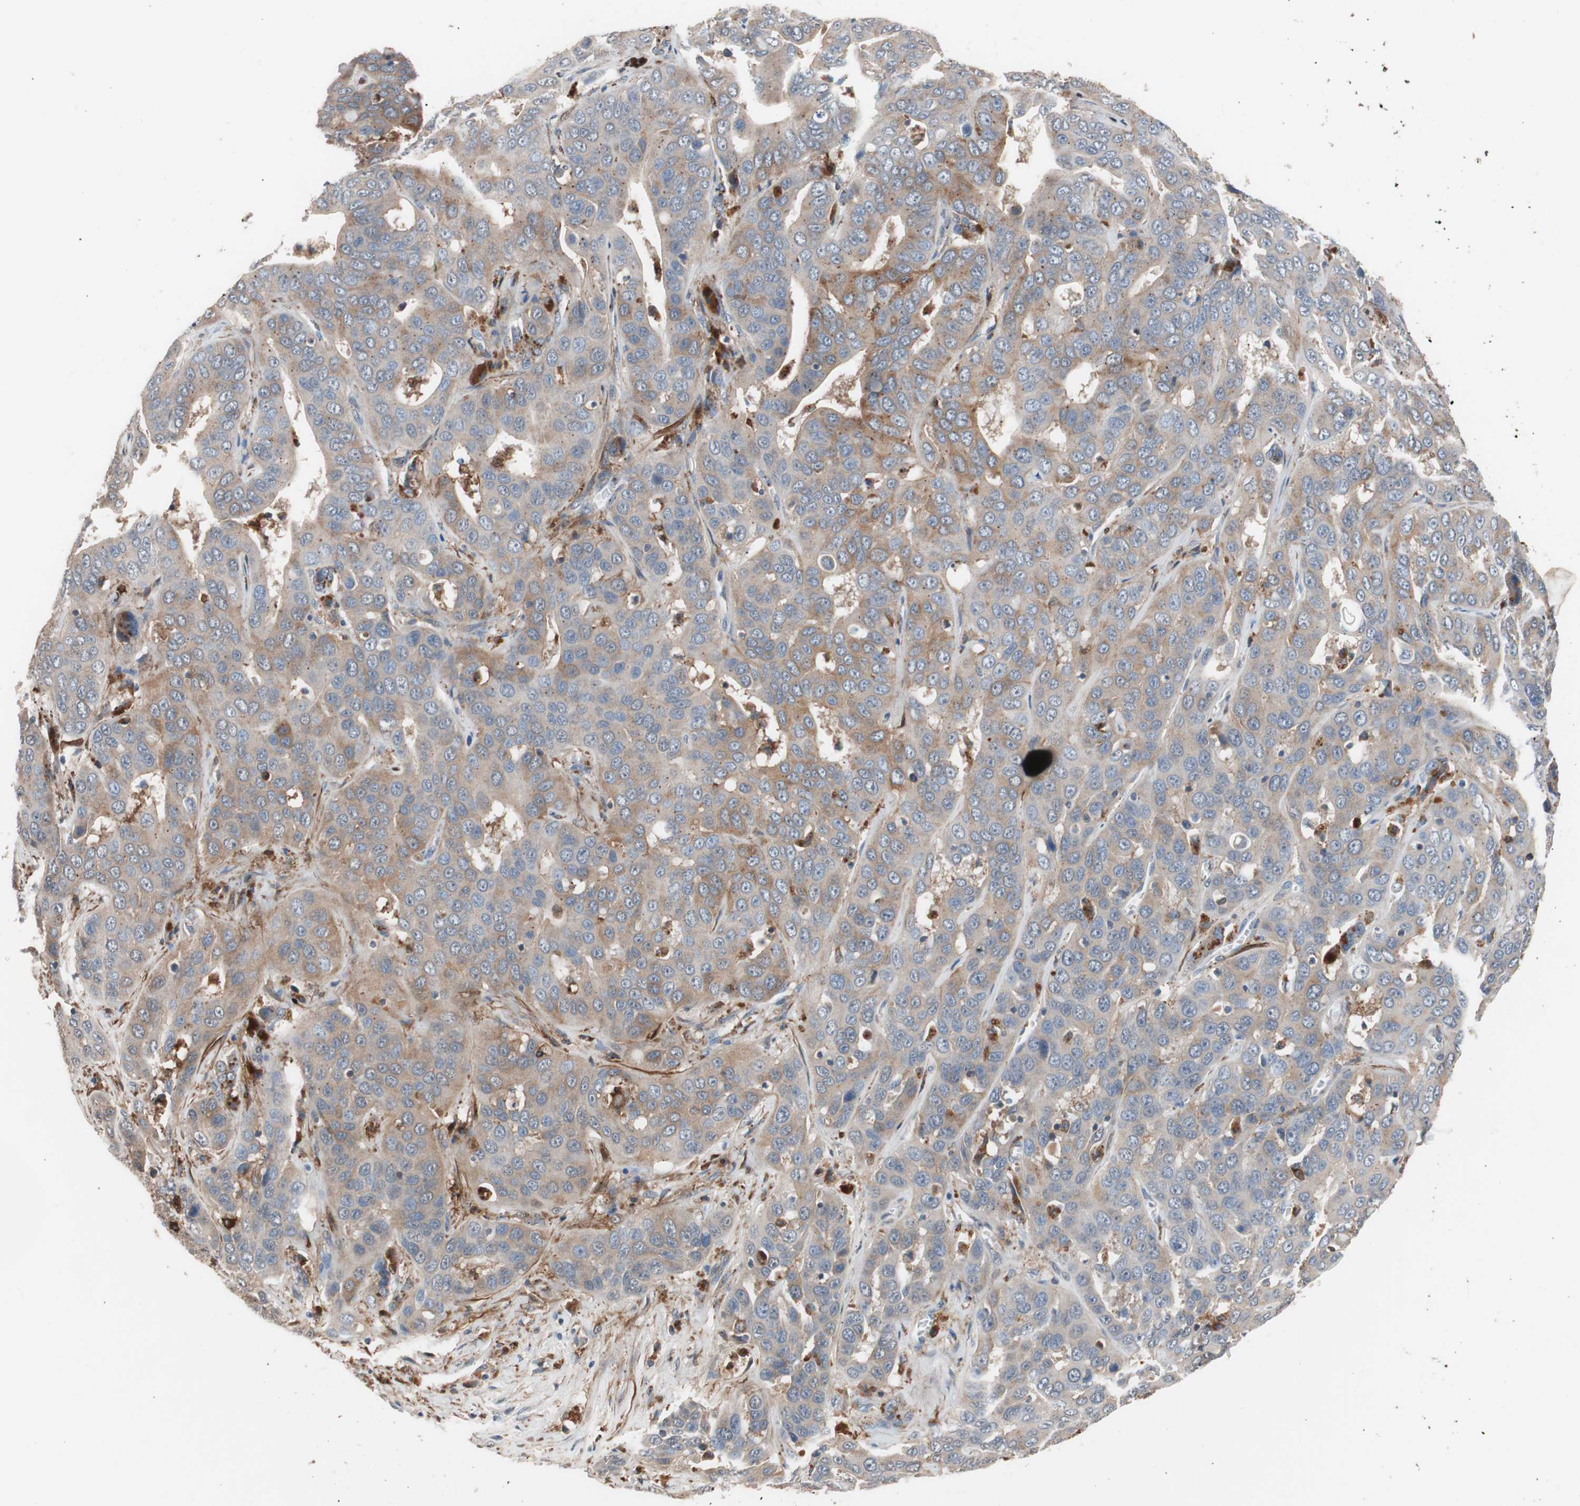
{"staining": {"intensity": "weak", "quantity": "<25%", "location": "cytoplasmic/membranous"}, "tissue": "liver cancer", "cell_type": "Tumor cells", "image_type": "cancer", "snomed": [{"axis": "morphology", "description": "Cholangiocarcinoma"}, {"axis": "topography", "description": "Liver"}], "caption": "Tumor cells show no significant protein staining in liver cancer (cholangiocarcinoma).", "gene": "LITAF", "patient": {"sex": "female", "age": 52}}